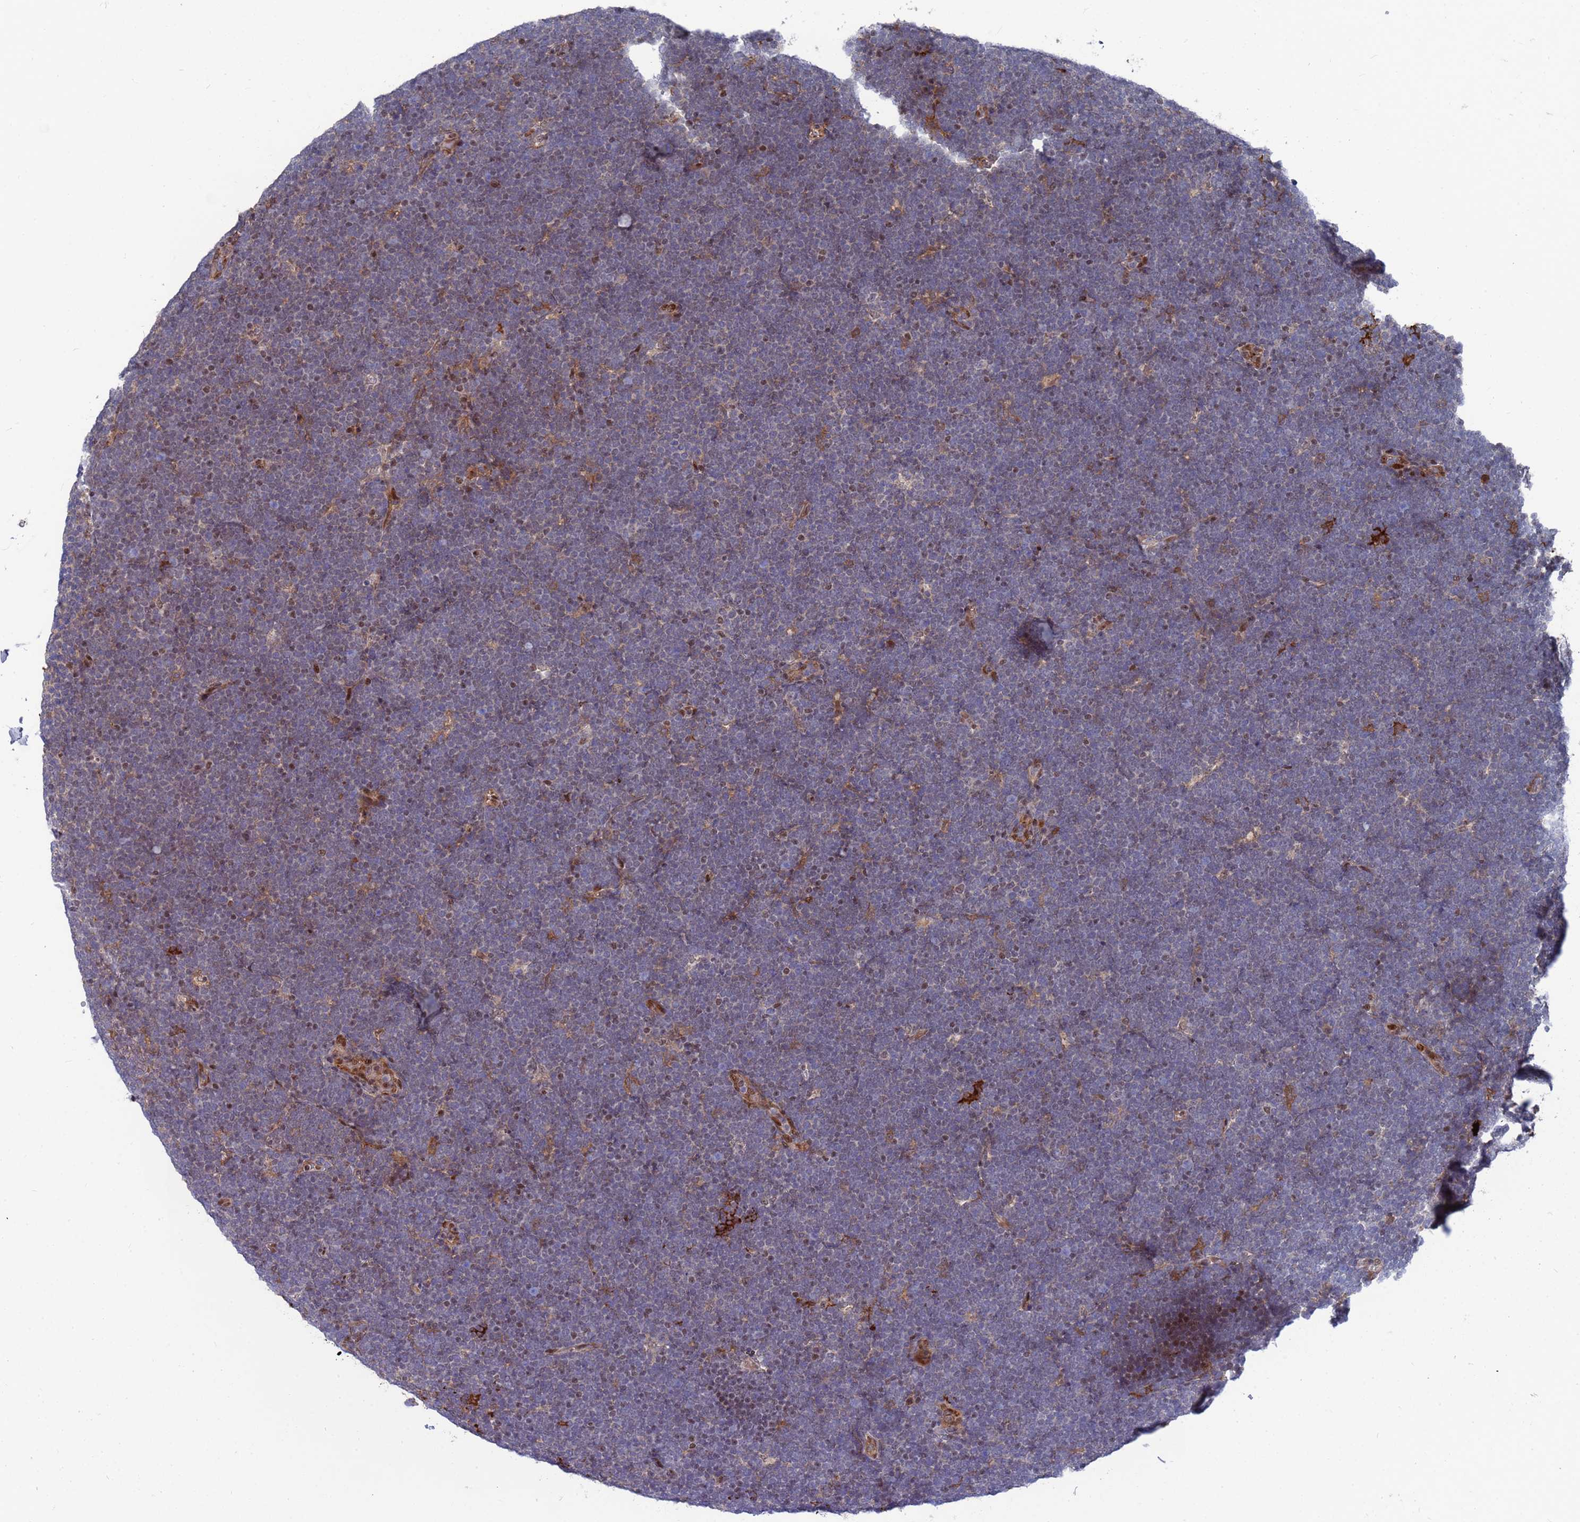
{"staining": {"intensity": "negative", "quantity": "none", "location": "none"}, "tissue": "lymphoma", "cell_type": "Tumor cells", "image_type": "cancer", "snomed": [{"axis": "morphology", "description": "Malignant lymphoma, non-Hodgkin's type, High grade"}, {"axis": "topography", "description": "Lymph node"}], "caption": "A high-resolution histopathology image shows immunohistochemistry (IHC) staining of lymphoma, which shows no significant staining in tumor cells.", "gene": "TMBIM6", "patient": {"sex": "male", "age": 13}}